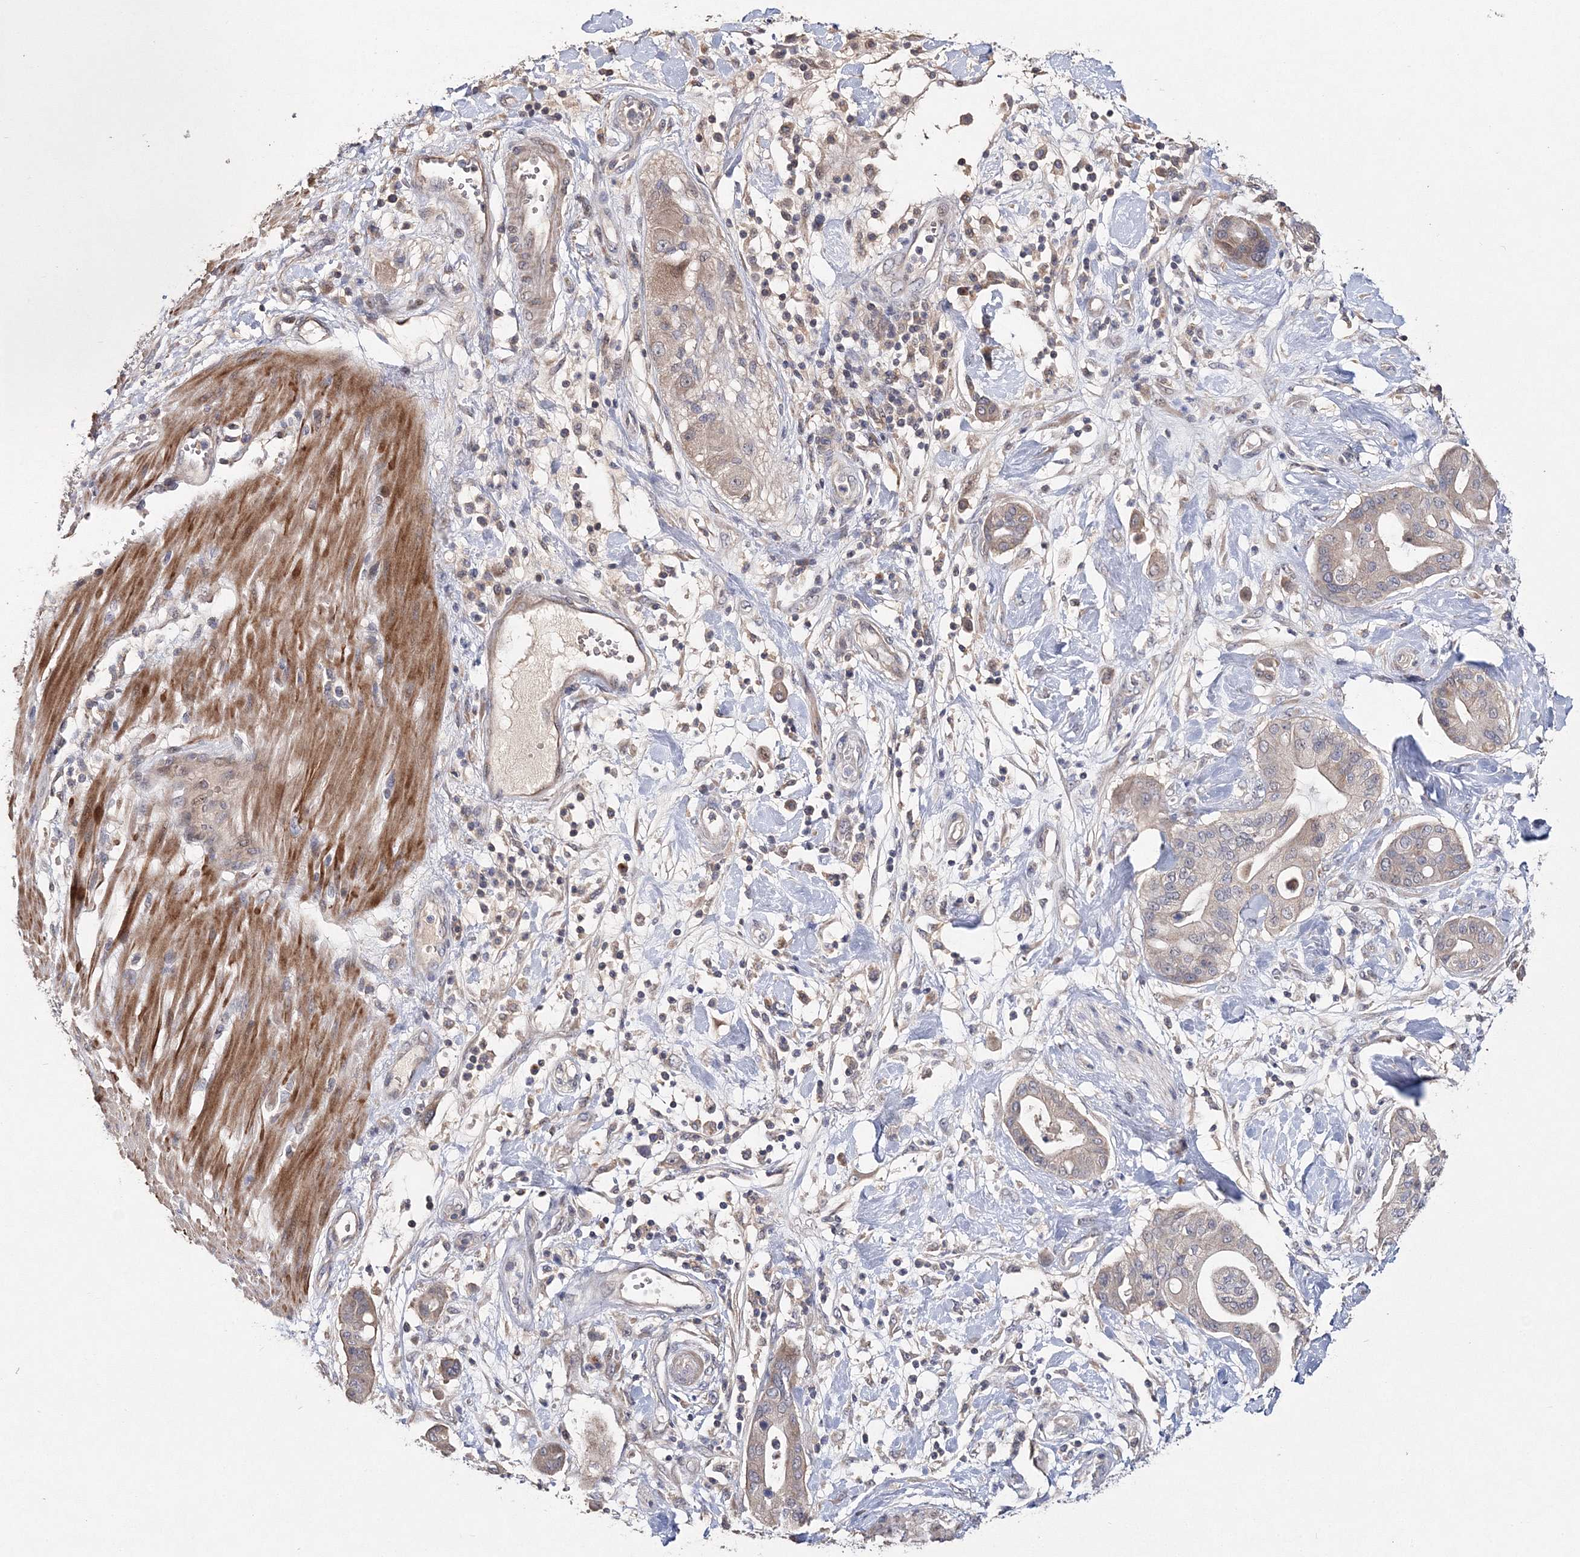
{"staining": {"intensity": "weak", "quantity": "<25%", "location": "cytoplasmic/membranous"}, "tissue": "pancreatic cancer", "cell_type": "Tumor cells", "image_type": "cancer", "snomed": [{"axis": "morphology", "description": "Adenocarcinoma, NOS"}, {"axis": "morphology", "description": "Adenocarcinoma, metastatic, NOS"}, {"axis": "topography", "description": "Lymph node"}, {"axis": "topography", "description": "Pancreas"}, {"axis": "topography", "description": "Duodenum"}], "caption": "Protein analysis of adenocarcinoma (pancreatic) displays no significant positivity in tumor cells.", "gene": "GJB5", "patient": {"sex": "female", "age": 64}}